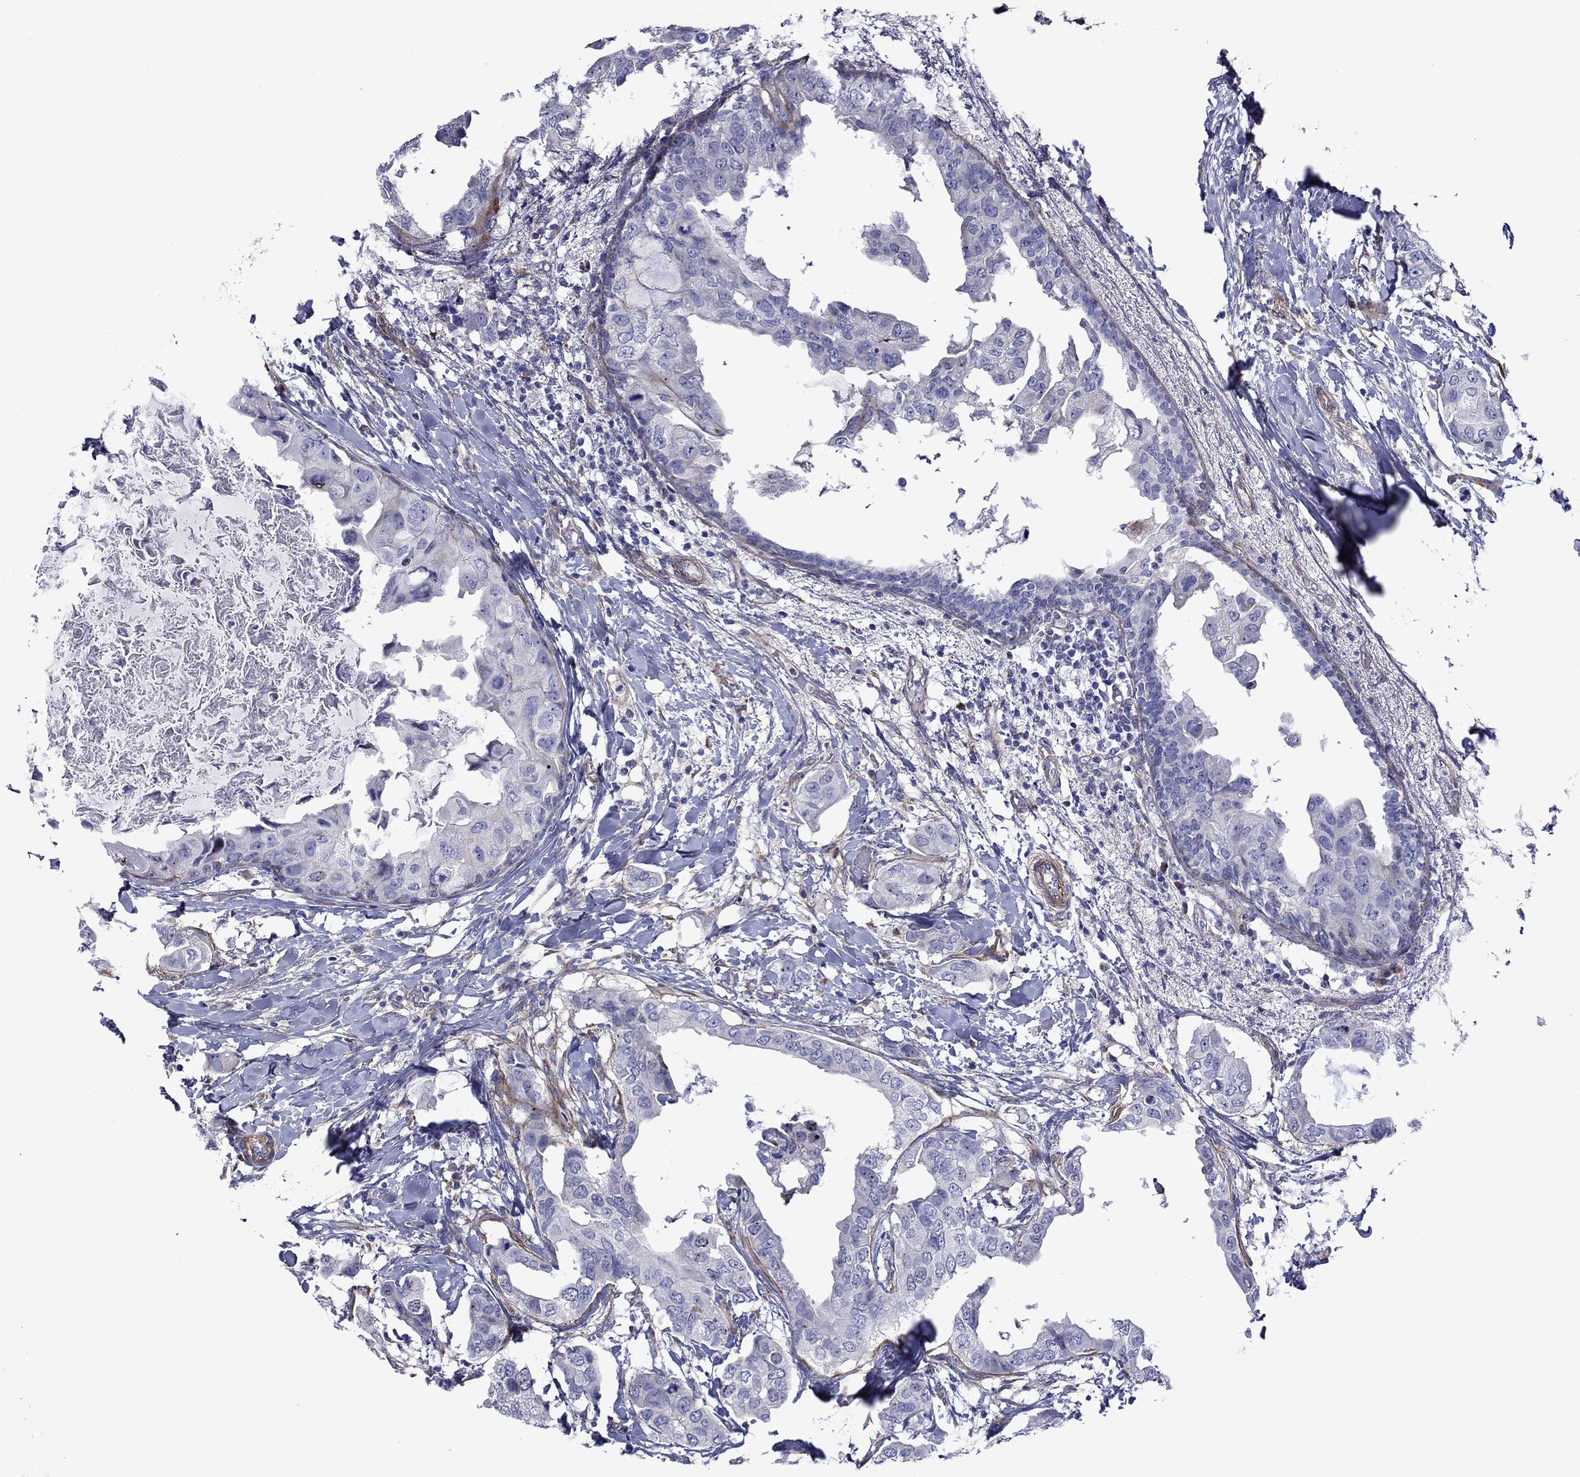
{"staining": {"intensity": "negative", "quantity": "none", "location": "none"}, "tissue": "breast cancer", "cell_type": "Tumor cells", "image_type": "cancer", "snomed": [{"axis": "morphology", "description": "Normal tissue, NOS"}, {"axis": "morphology", "description": "Duct carcinoma"}, {"axis": "topography", "description": "Breast"}], "caption": "There is no significant expression in tumor cells of breast intraductal carcinoma.", "gene": "HSPG2", "patient": {"sex": "female", "age": 40}}